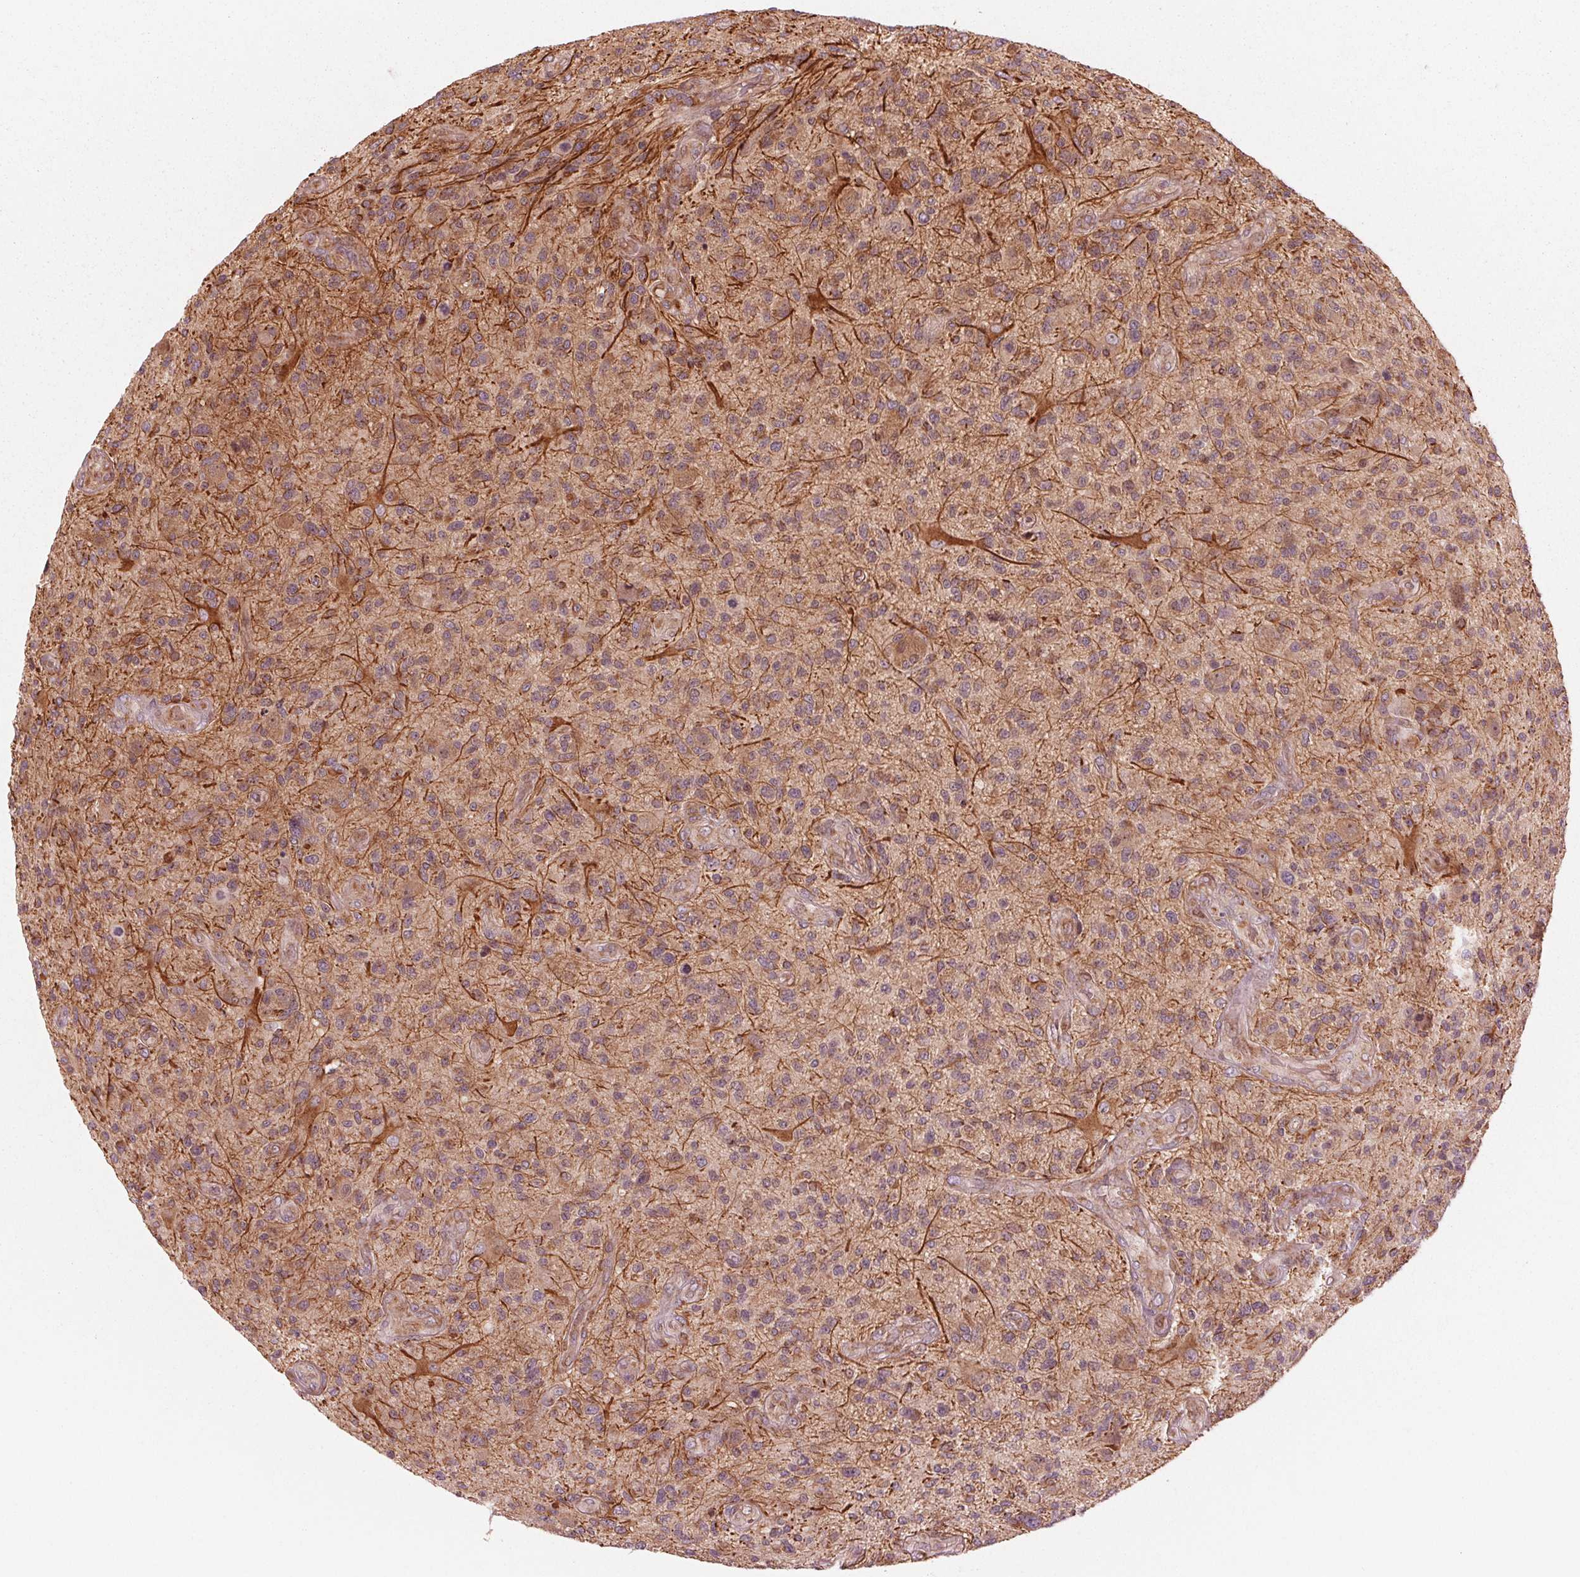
{"staining": {"intensity": "weak", "quantity": ">75%", "location": "cytoplasmic/membranous"}, "tissue": "glioma", "cell_type": "Tumor cells", "image_type": "cancer", "snomed": [{"axis": "morphology", "description": "Glioma, malignant, High grade"}, {"axis": "topography", "description": "Brain"}], "caption": "Immunohistochemistry staining of glioma, which displays low levels of weak cytoplasmic/membranous staining in about >75% of tumor cells indicating weak cytoplasmic/membranous protein expression. The staining was performed using DAB (brown) for protein detection and nuclei were counterstained in hematoxylin (blue).", "gene": "CMIP", "patient": {"sex": "male", "age": 47}}